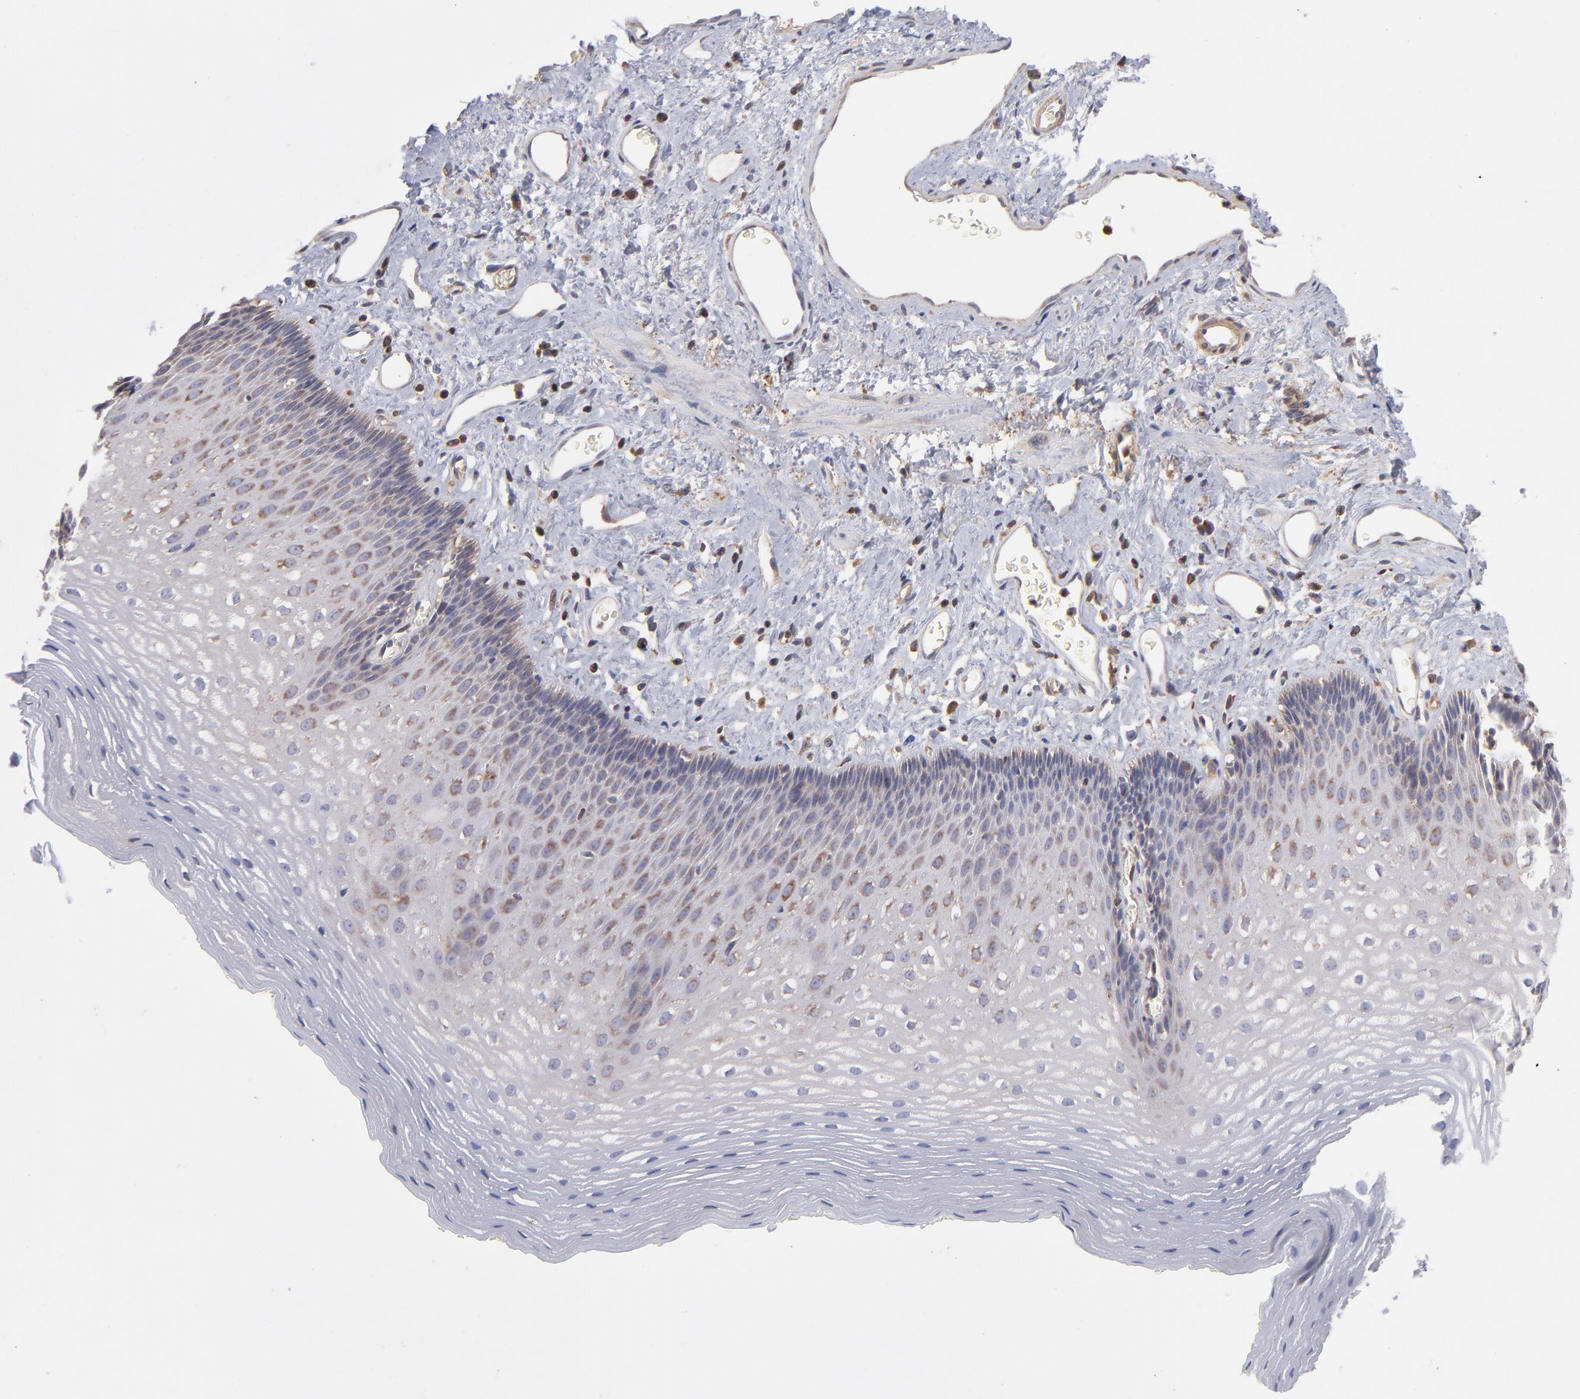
{"staining": {"intensity": "moderate", "quantity": "25%-75%", "location": "cytoplasmic/membranous"}, "tissue": "esophagus", "cell_type": "Squamous epithelial cells", "image_type": "normal", "snomed": [{"axis": "morphology", "description": "Normal tissue, NOS"}, {"axis": "topography", "description": "Esophagus"}], "caption": "DAB immunohistochemical staining of benign esophagus displays moderate cytoplasmic/membranous protein expression in approximately 25%-75% of squamous epithelial cells.", "gene": "MAPRE1", "patient": {"sex": "female", "age": 70}}